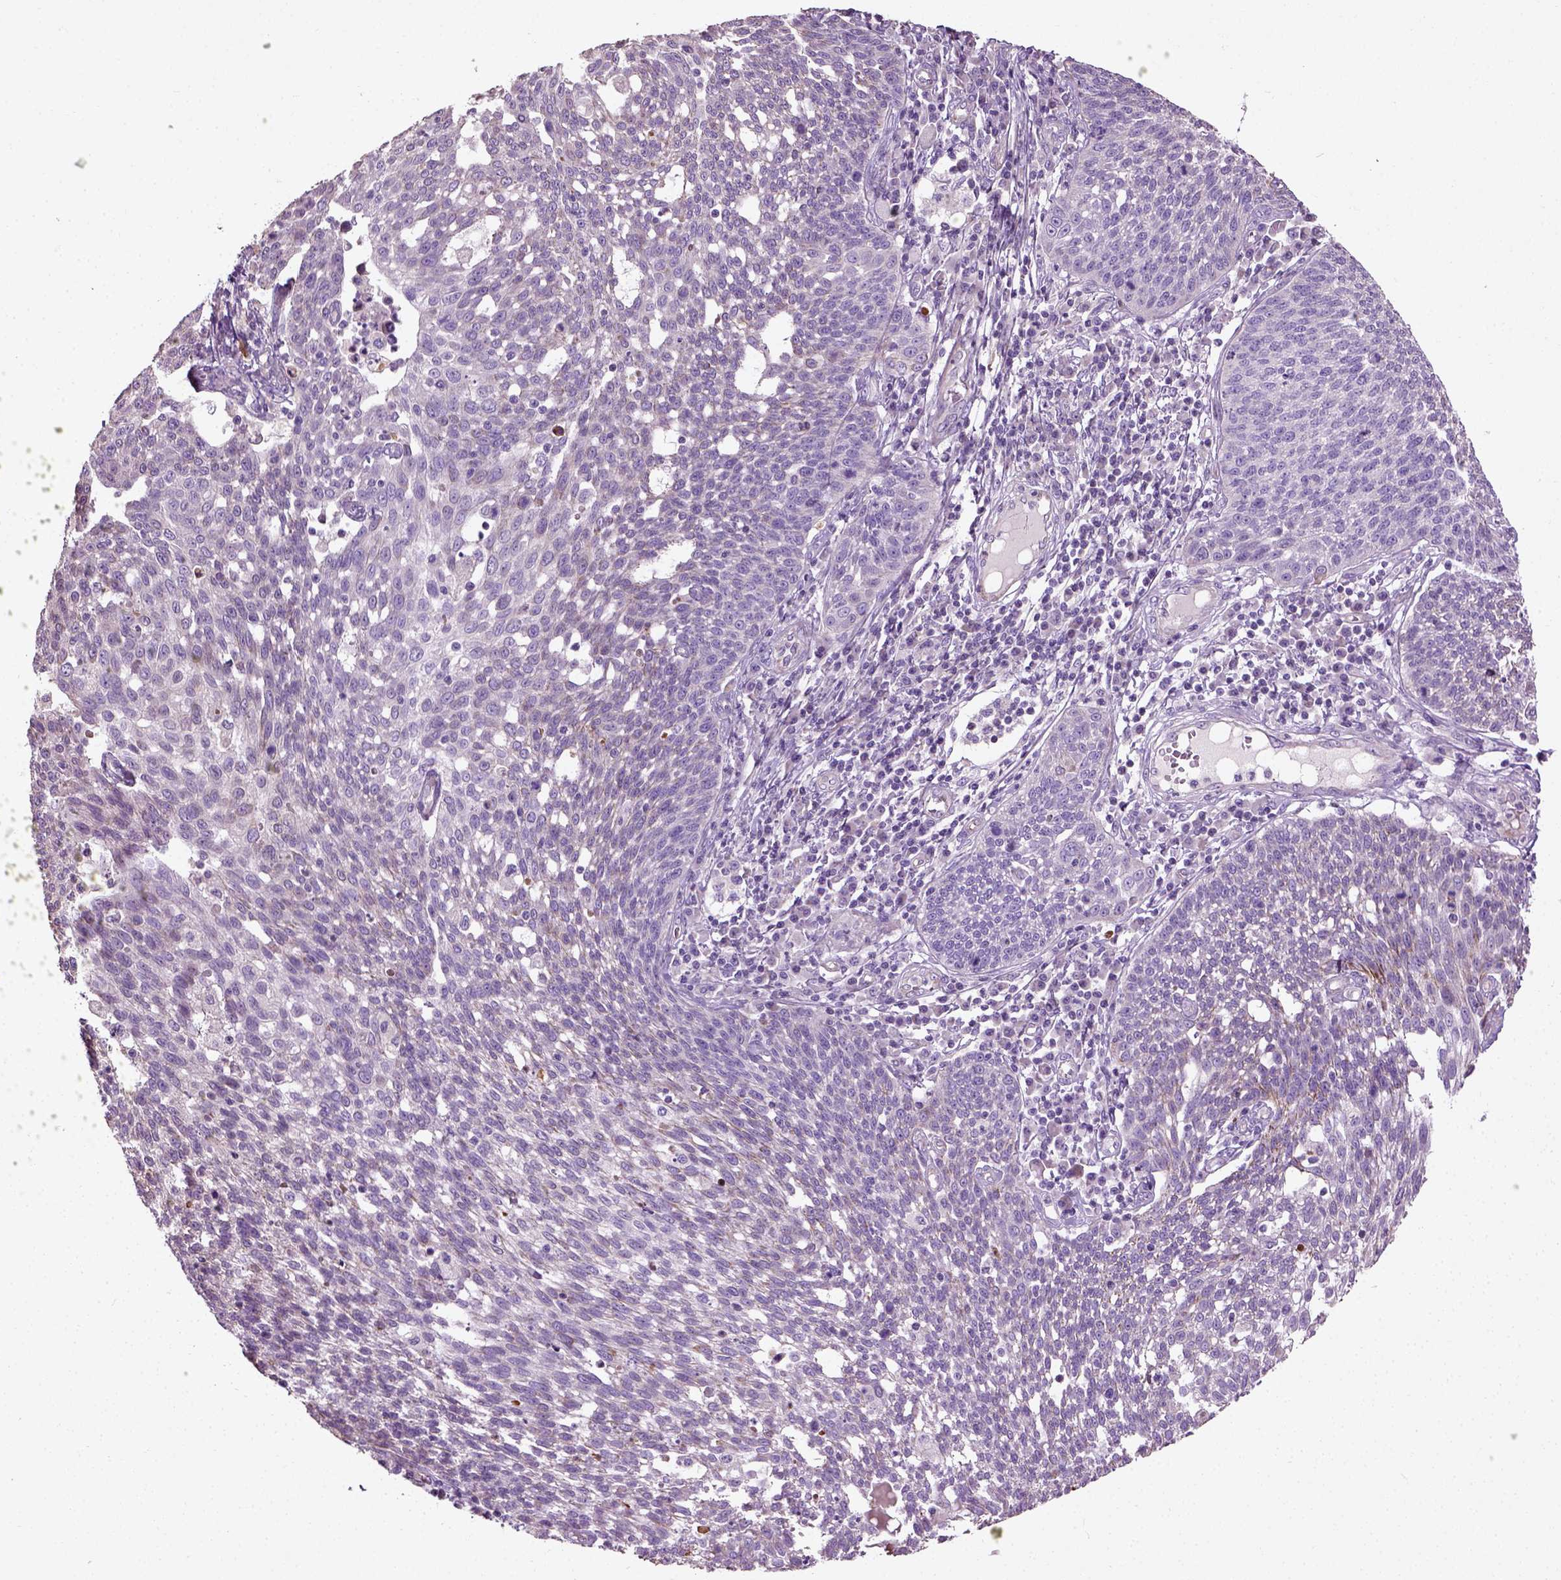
{"staining": {"intensity": "negative", "quantity": "none", "location": "none"}, "tissue": "cervical cancer", "cell_type": "Tumor cells", "image_type": "cancer", "snomed": [{"axis": "morphology", "description": "Squamous cell carcinoma, NOS"}, {"axis": "topography", "description": "Cervix"}], "caption": "Histopathology image shows no protein staining in tumor cells of cervical cancer (squamous cell carcinoma) tissue. Nuclei are stained in blue.", "gene": "PKP3", "patient": {"sex": "female", "age": 34}}